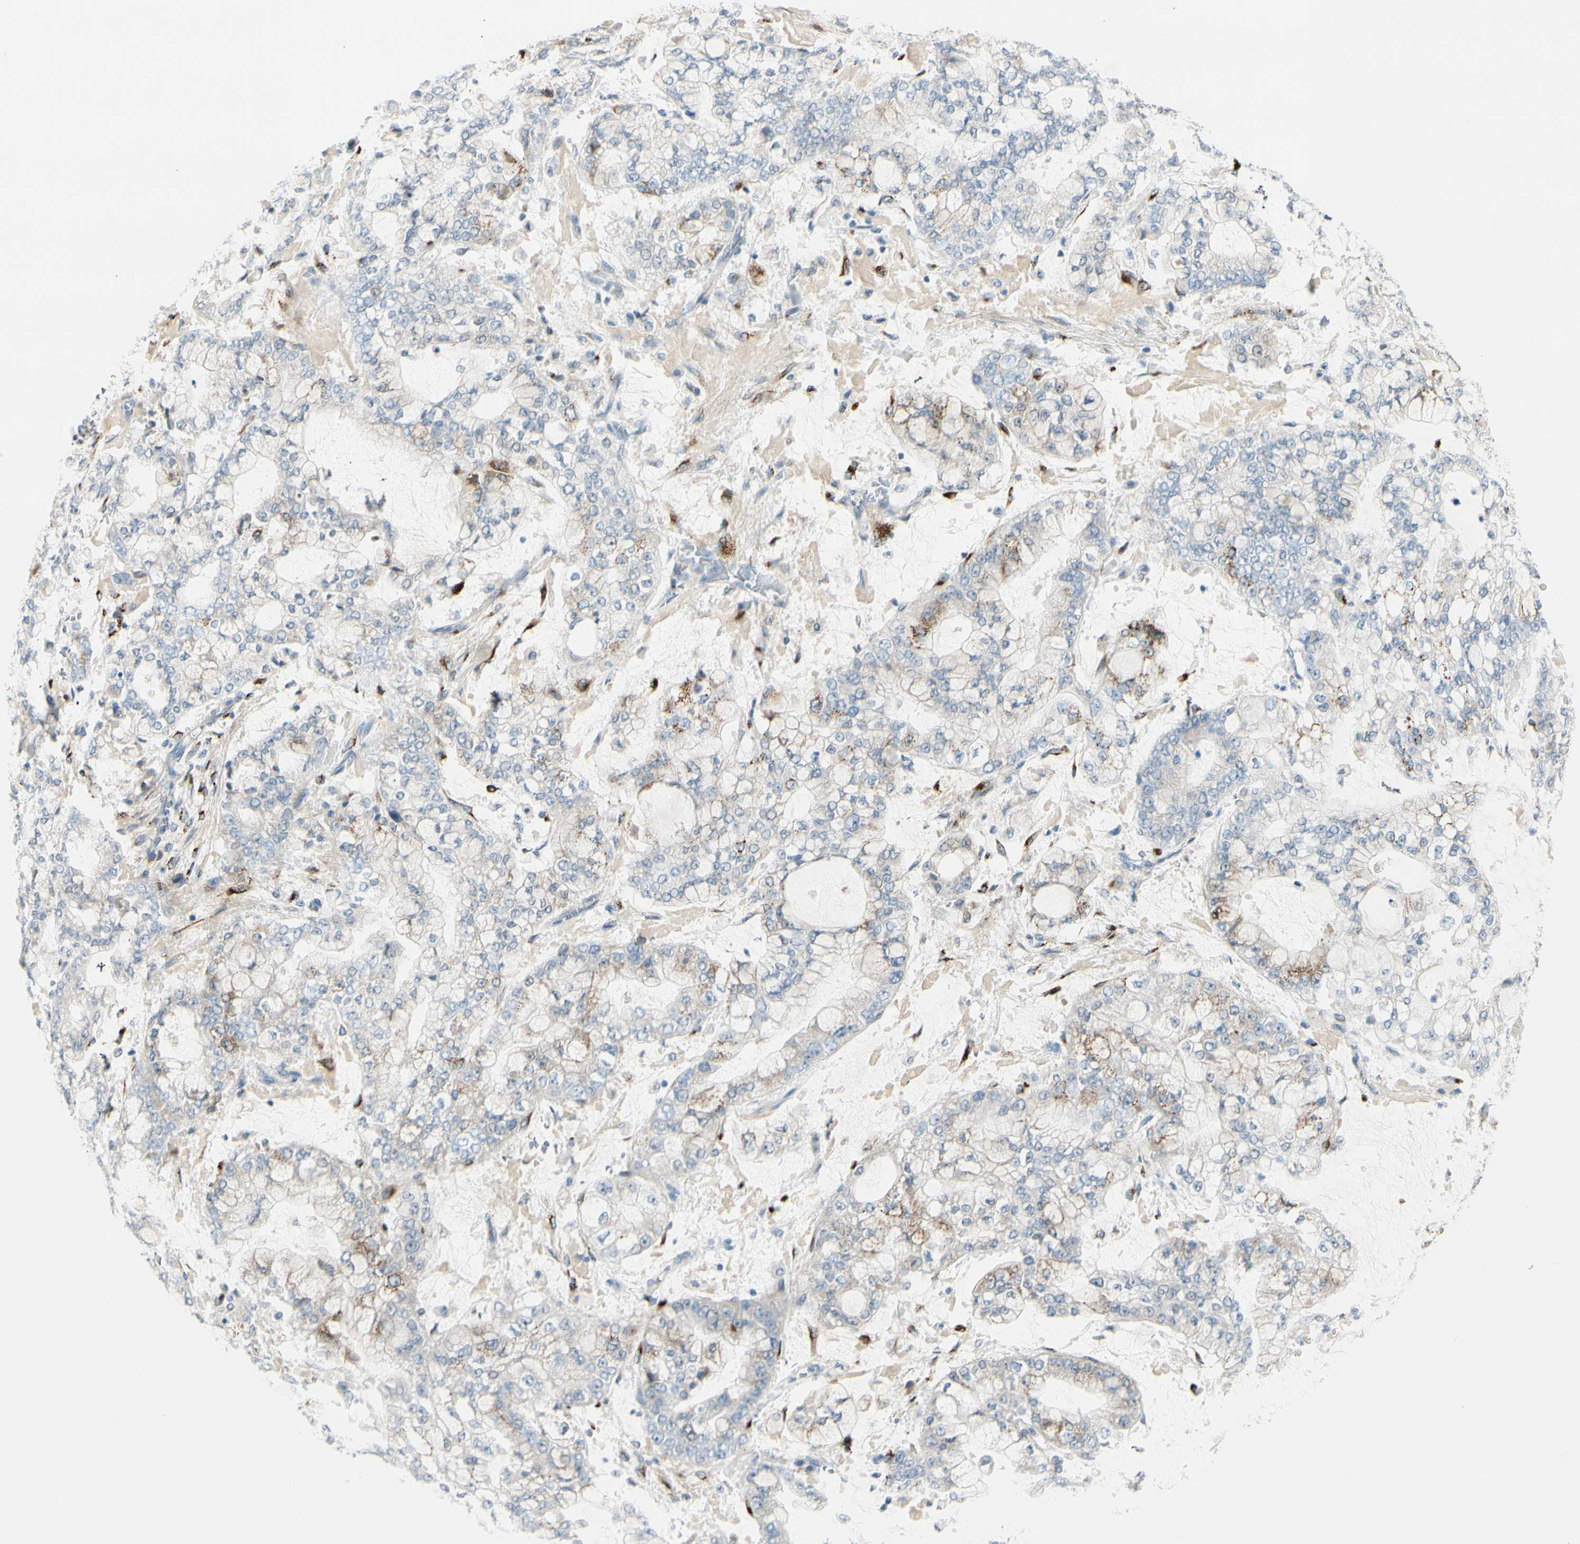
{"staining": {"intensity": "strong", "quantity": "<25%", "location": "cytoplasmic/membranous"}, "tissue": "stomach cancer", "cell_type": "Tumor cells", "image_type": "cancer", "snomed": [{"axis": "morphology", "description": "Adenocarcinoma, NOS"}, {"axis": "topography", "description": "Stomach"}], "caption": "Protein expression analysis of human stomach cancer reveals strong cytoplasmic/membranous positivity in approximately <25% of tumor cells.", "gene": "GALNT5", "patient": {"sex": "male", "age": 76}}